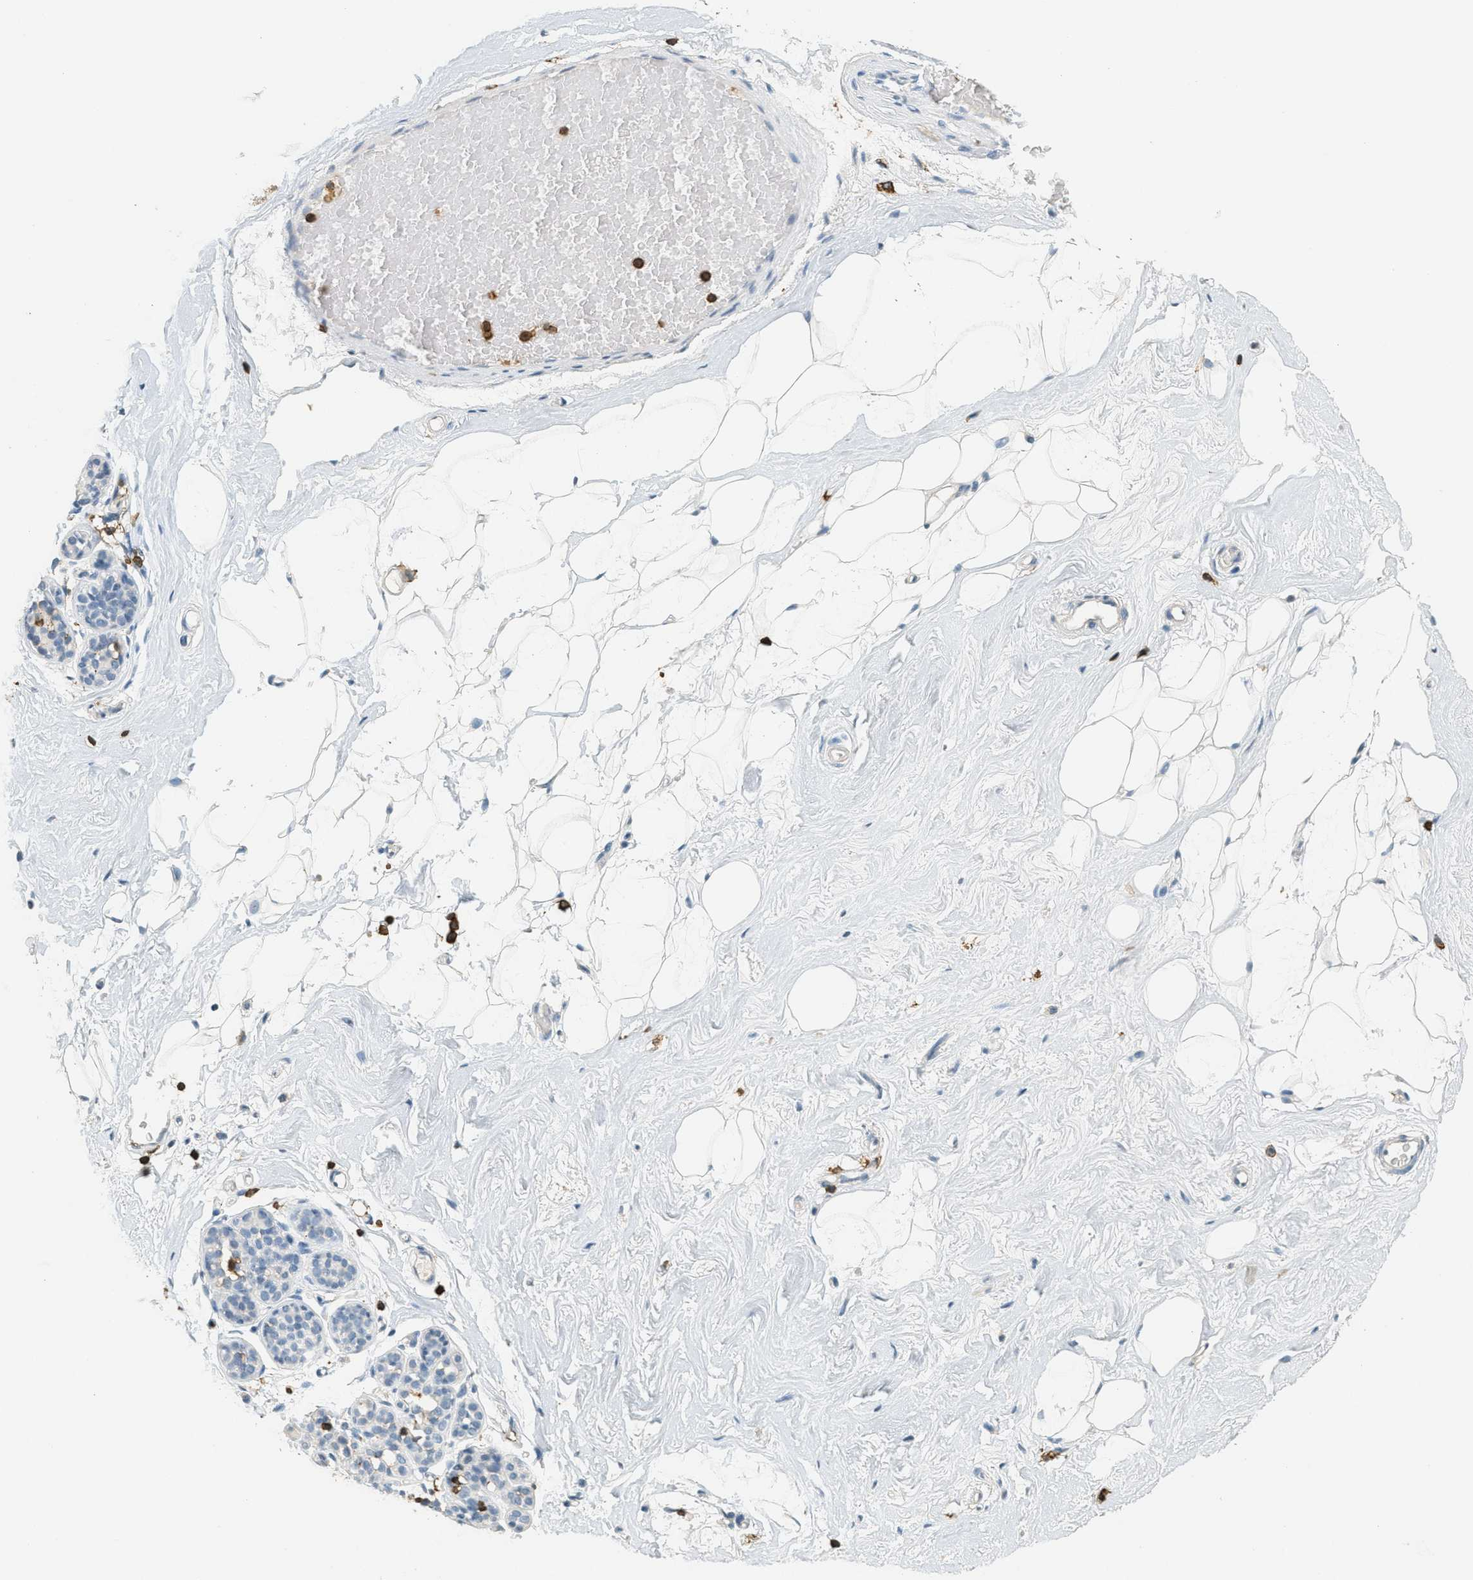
{"staining": {"intensity": "negative", "quantity": "none", "location": "none"}, "tissue": "breast", "cell_type": "Adipocytes", "image_type": "normal", "snomed": [{"axis": "morphology", "description": "Normal tissue, NOS"}, {"axis": "topography", "description": "Breast"}], "caption": "The photomicrograph exhibits no staining of adipocytes in unremarkable breast. (Stains: DAB IHC with hematoxylin counter stain, Microscopy: brightfield microscopy at high magnification).", "gene": "LSP1", "patient": {"sex": "female", "age": 75}}